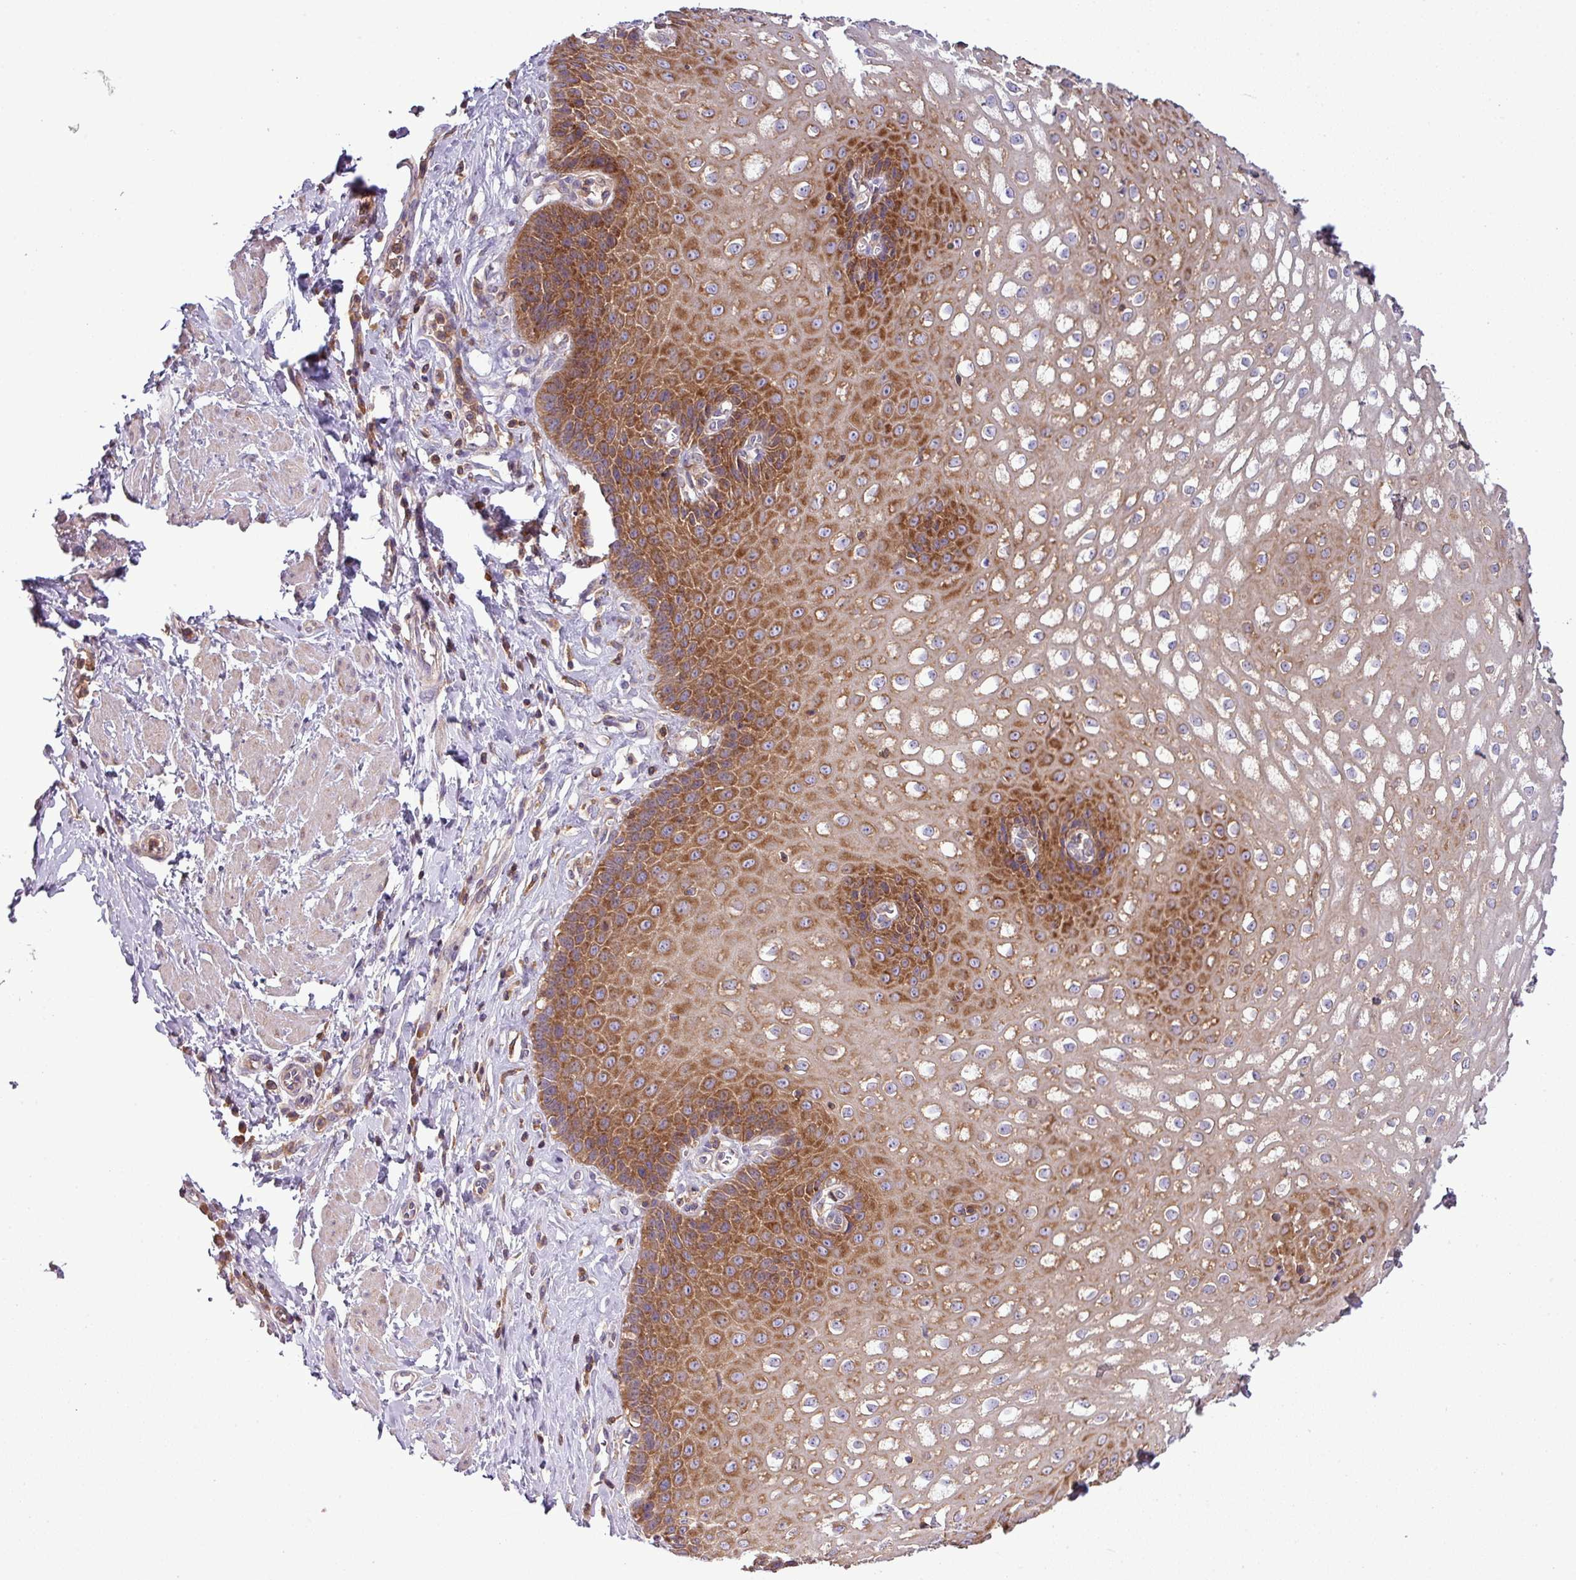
{"staining": {"intensity": "strong", "quantity": "25%-75%", "location": "cytoplasmic/membranous"}, "tissue": "esophagus", "cell_type": "Squamous epithelial cells", "image_type": "normal", "snomed": [{"axis": "morphology", "description": "Normal tissue, NOS"}, {"axis": "topography", "description": "Esophagus"}], "caption": "Immunohistochemical staining of normal esophagus demonstrates strong cytoplasmic/membranous protein staining in approximately 25%-75% of squamous epithelial cells.", "gene": "LRRC74B", "patient": {"sex": "male", "age": 67}}